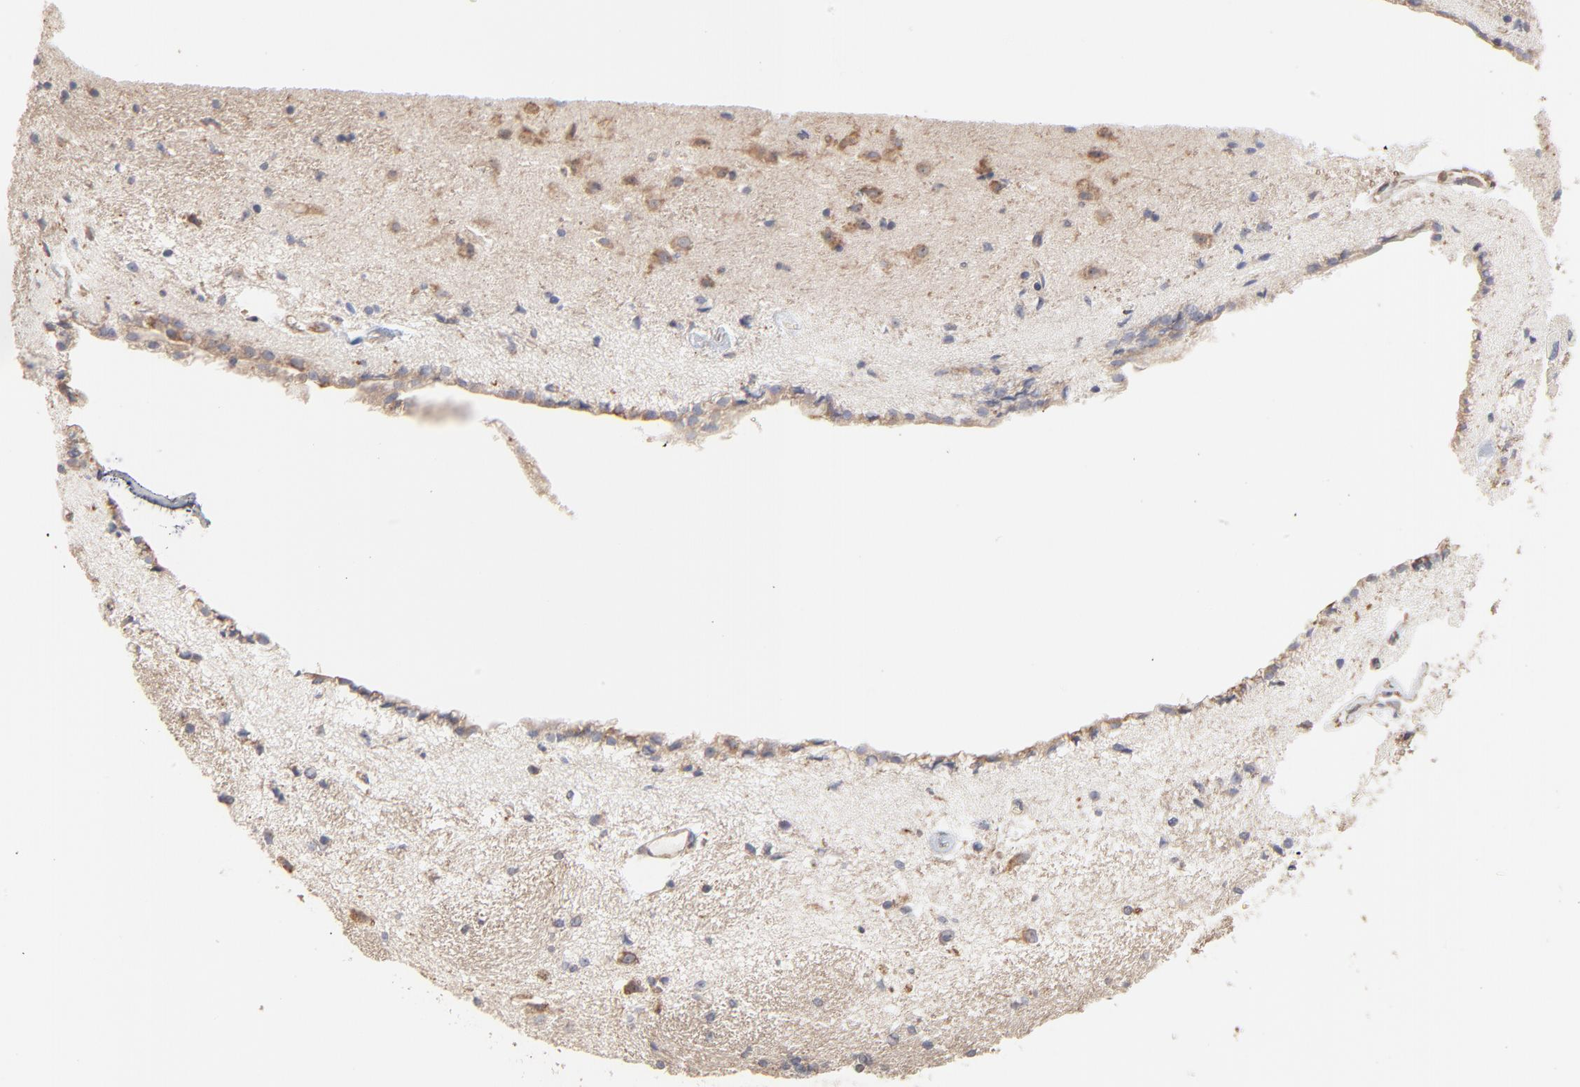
{"staining": {"intensity": "weak", "quantity": "25%-75%", "location": "cytoplasmic/membranous"}, "tissue": "hippocampus", "cell_type": "Glial cells", "image_type": "normal", "snomed": [{"axis": "morphology", "description": "Normal tissue, NOS"}, {"axis": "topography", "description": "Hippocampus"}], "caption": "Brown immunohistochemical staining in unremarkable hippocampus exhibits weak cytoplasmic/membranous positivity in approximately 25%-75% of glial cells.", "gene": "RNF213", "patient": {"sex": "female", "age": 54}}